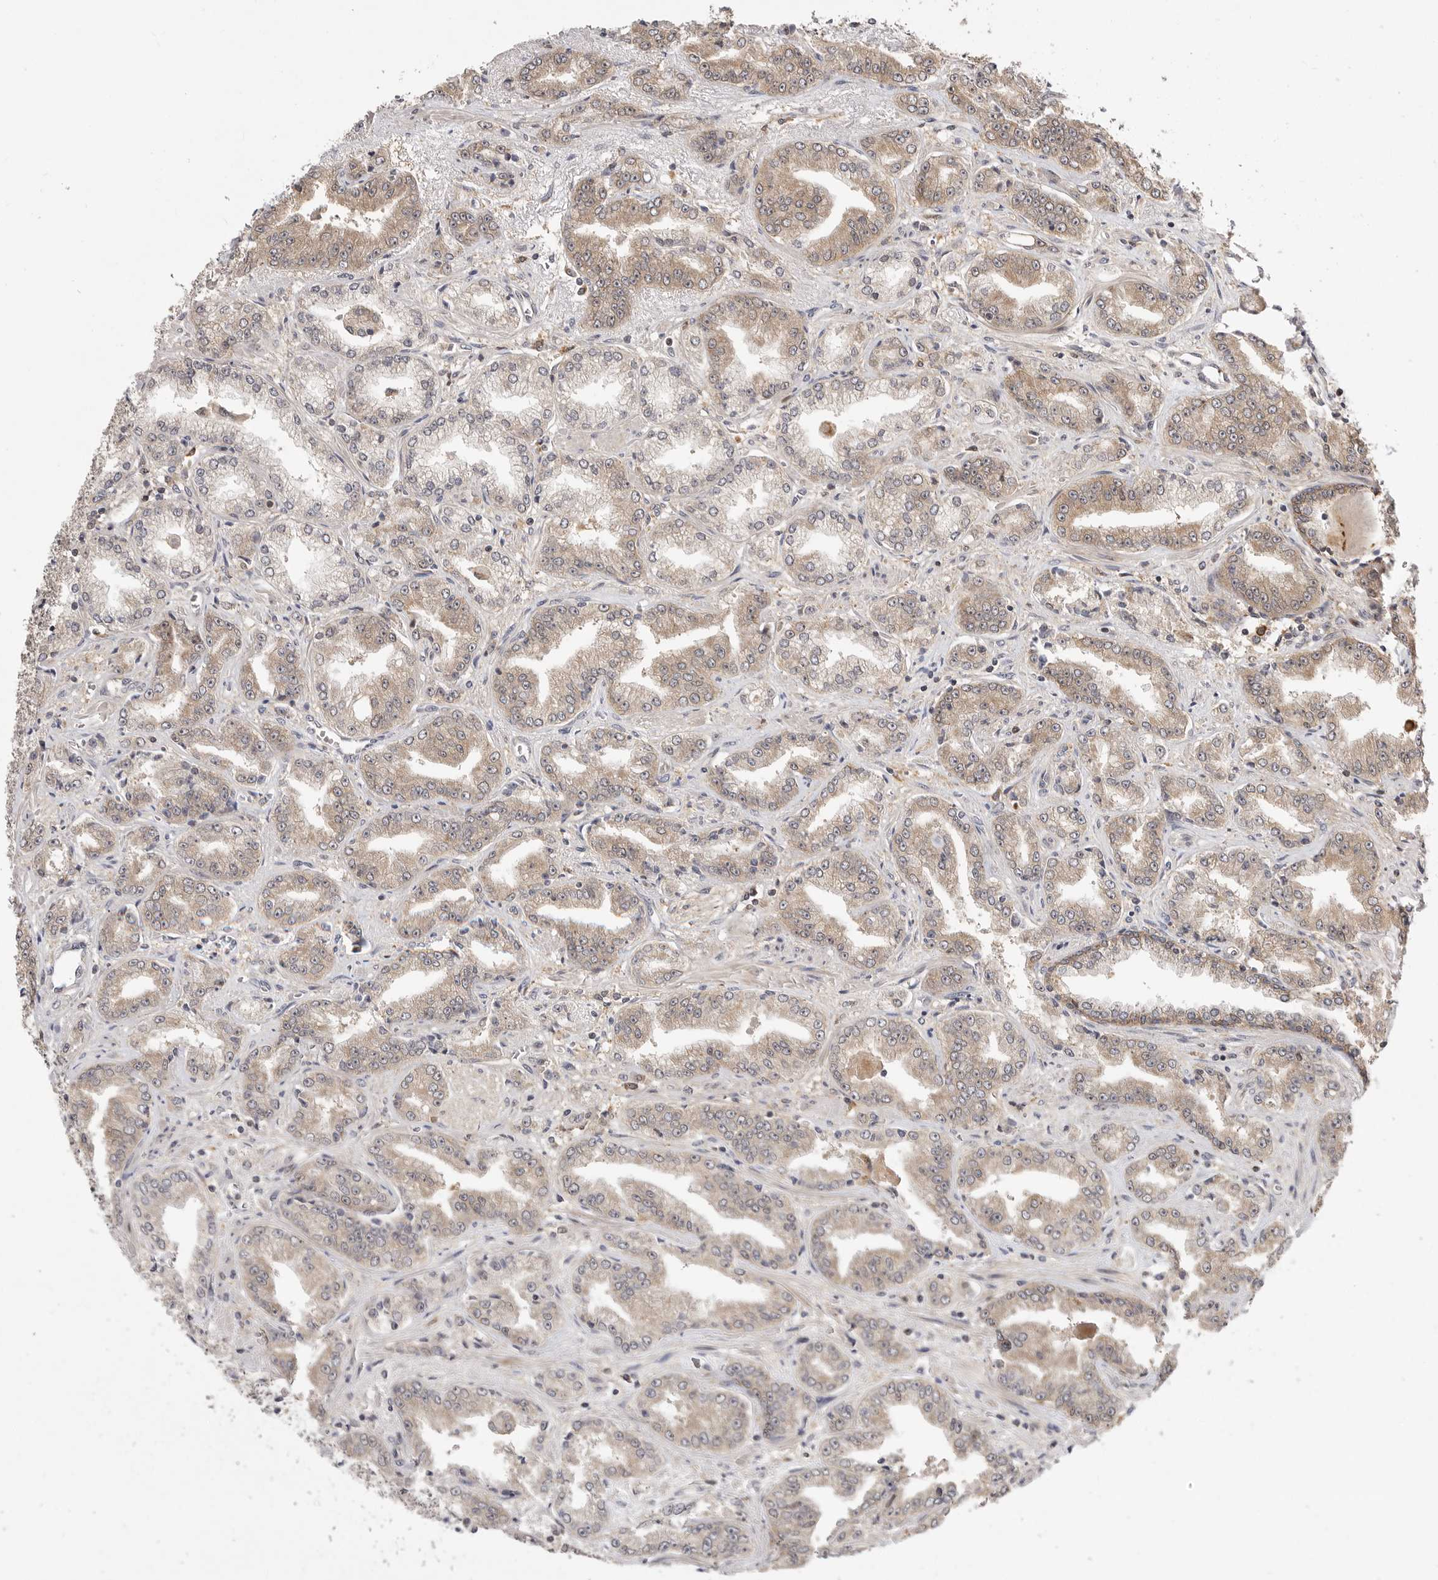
{"staining": {"intensity": "weak", "quantity": ">75%", "location": "cytoplasmic/membranous"}, "tissue": "prostate cancer", "cell_type": "Tumor cells", "image_type": "cancer", "snomed": [{"axis": "morphology", "description": "Adenocarcinoma, High grade"}, {"axis": "topography", "description": "Prostate"}], "caption": "Brown immunohistochemical staining in prostate cancer (adenocarcinoma (high-grade)) shows weak cytoplasmic/membranous expression in approximately >75% of tumor cells. (Brightfield microscopy of DAB IHC at high magnification).", "gene": "CSNK1G3", "patient": {"sex": "male", "age": 71}}